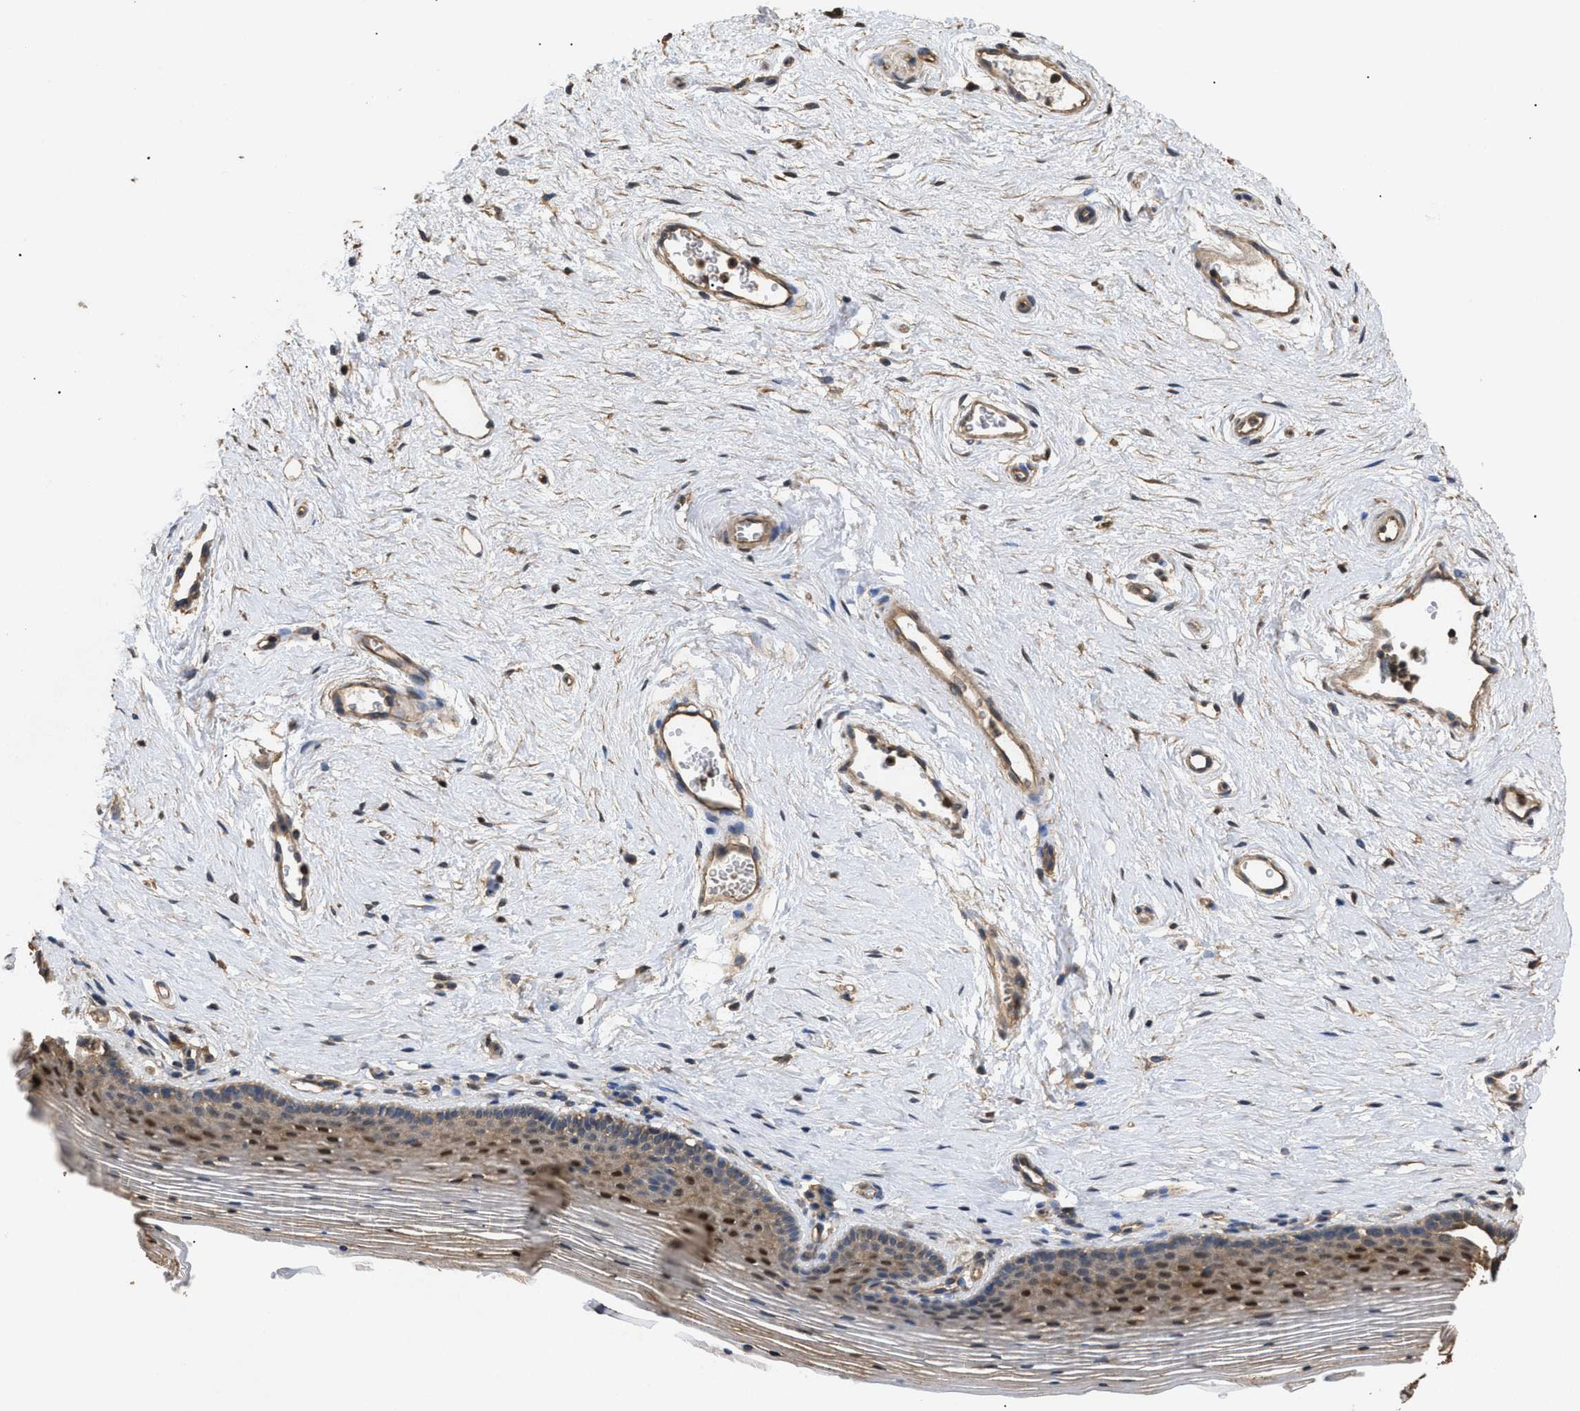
{"staining": {"intensity": "moderate", "quantity": "25%-75%", "location": "cytoplasmic/membranous,nuclear"}, "tissue": "vagina", "cell_type": "Squamous epithelial cells", "image_type": "normal", "snomed": [{"axis": "morphology", "description": "Normal tissue, NOS"}, {"axis": "topography", "description": "Vagina"}], "caption": "High-magnification brightfield microscopy of normal vagina stained with DAB (brown) and counterstained with hematoxylin (blue). squamous epithelial cells exhibit moderate cytoplasmic/membranous,nuclear expression is appreciated in about25%-75% of cells.", "gene": "CALM1", "patient": {"sex": "female", "age": 32}}